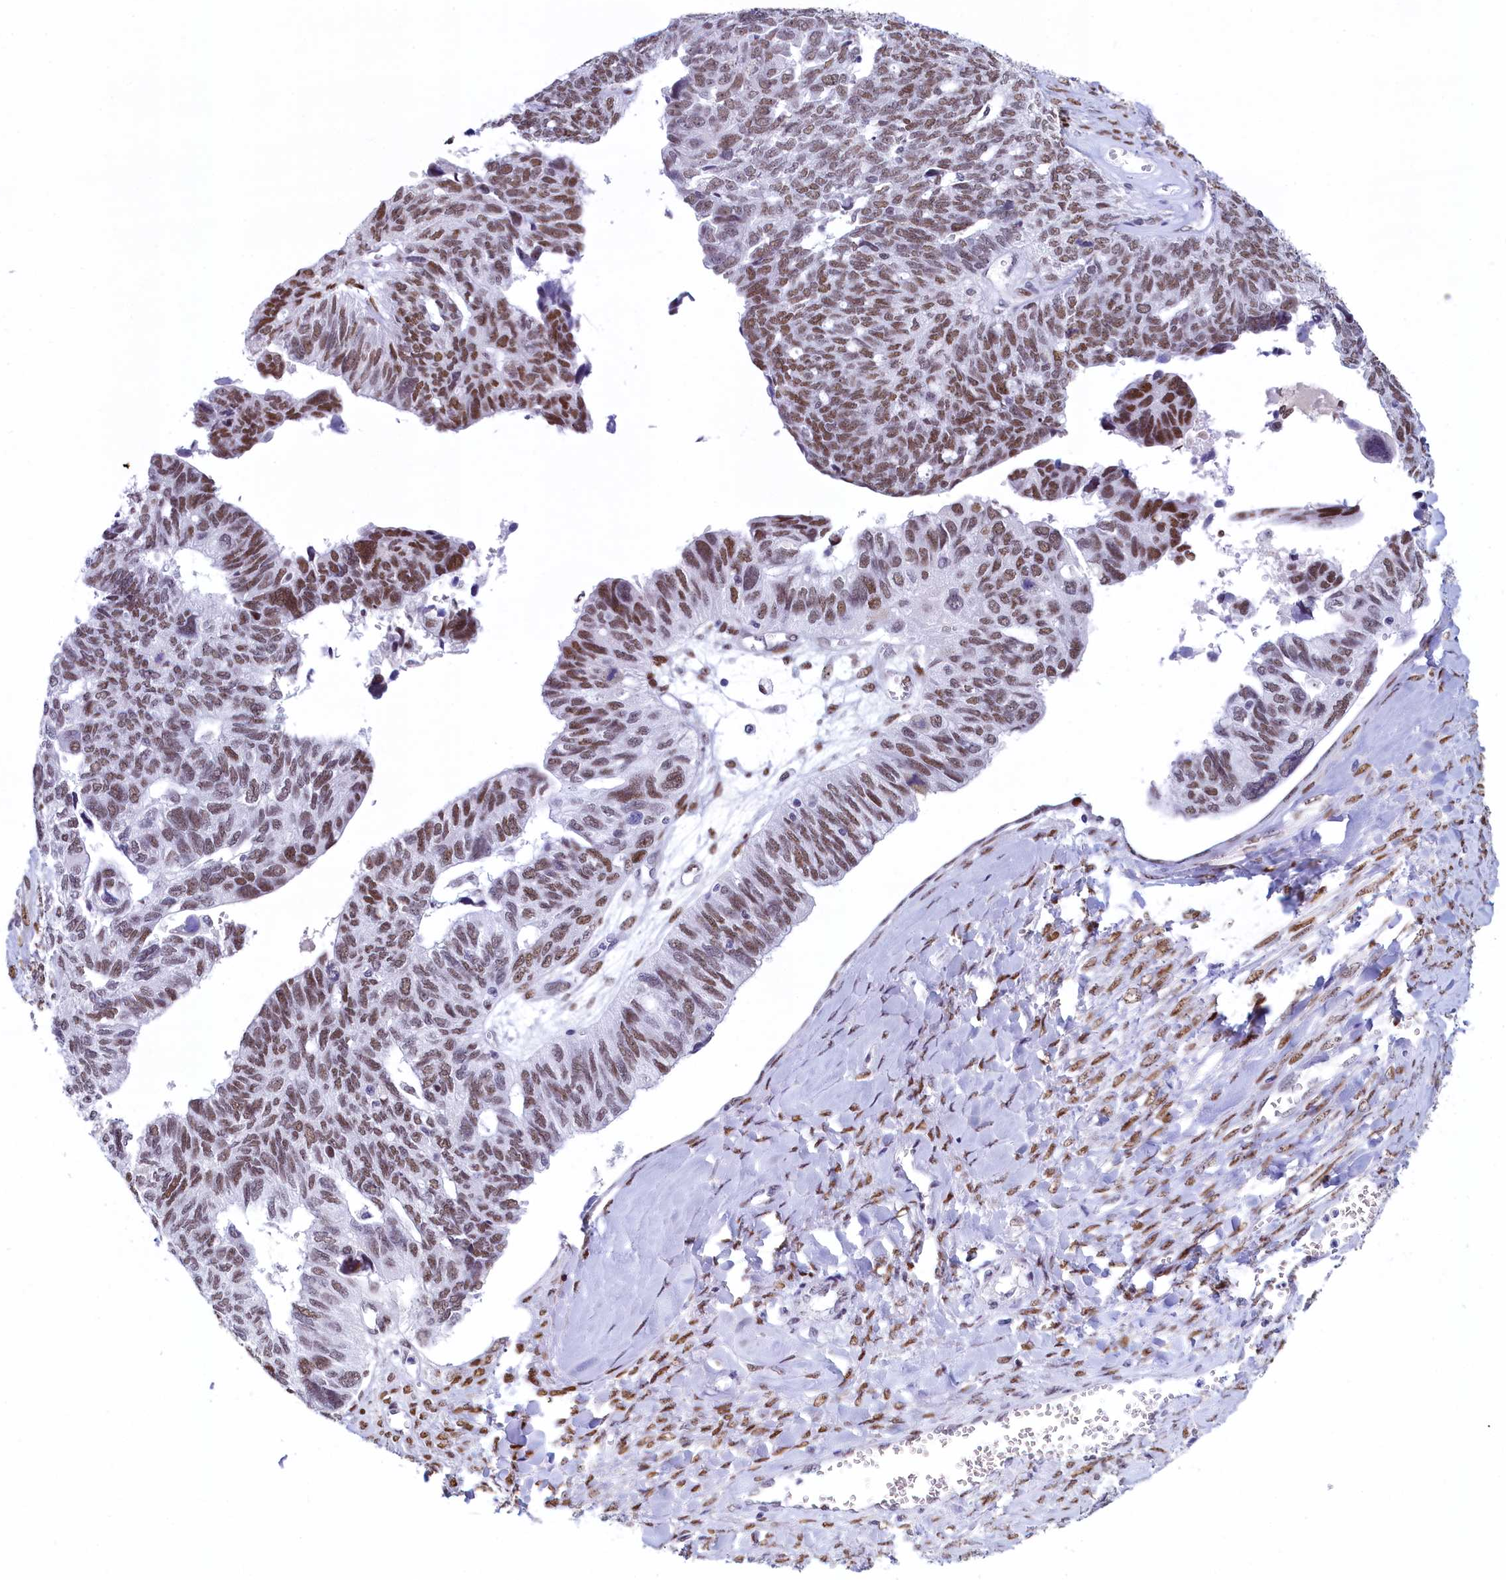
{"staining": {"intensity": "moderate", "quantity": ">75%", "location": "nuclear"}, "tissue": "ovarian cancer", "cell_type": "Tumor cells", "image_type": "cancer", "snomed": [{"axis": "morphology", "description": "Cystadenocarcinoma, serous, NOS"}, {"axis": "topography", "description": "Ovary"}], "caption": "IHC image of serous cystadenocarcinoma (ovarian) stained for a protein (brown), which shows medium levels of moderate nuclear staining in approximately >75% of tumor cells.", "gene": "SUGP2", "patient": {"sex": "female", "age": 79}}